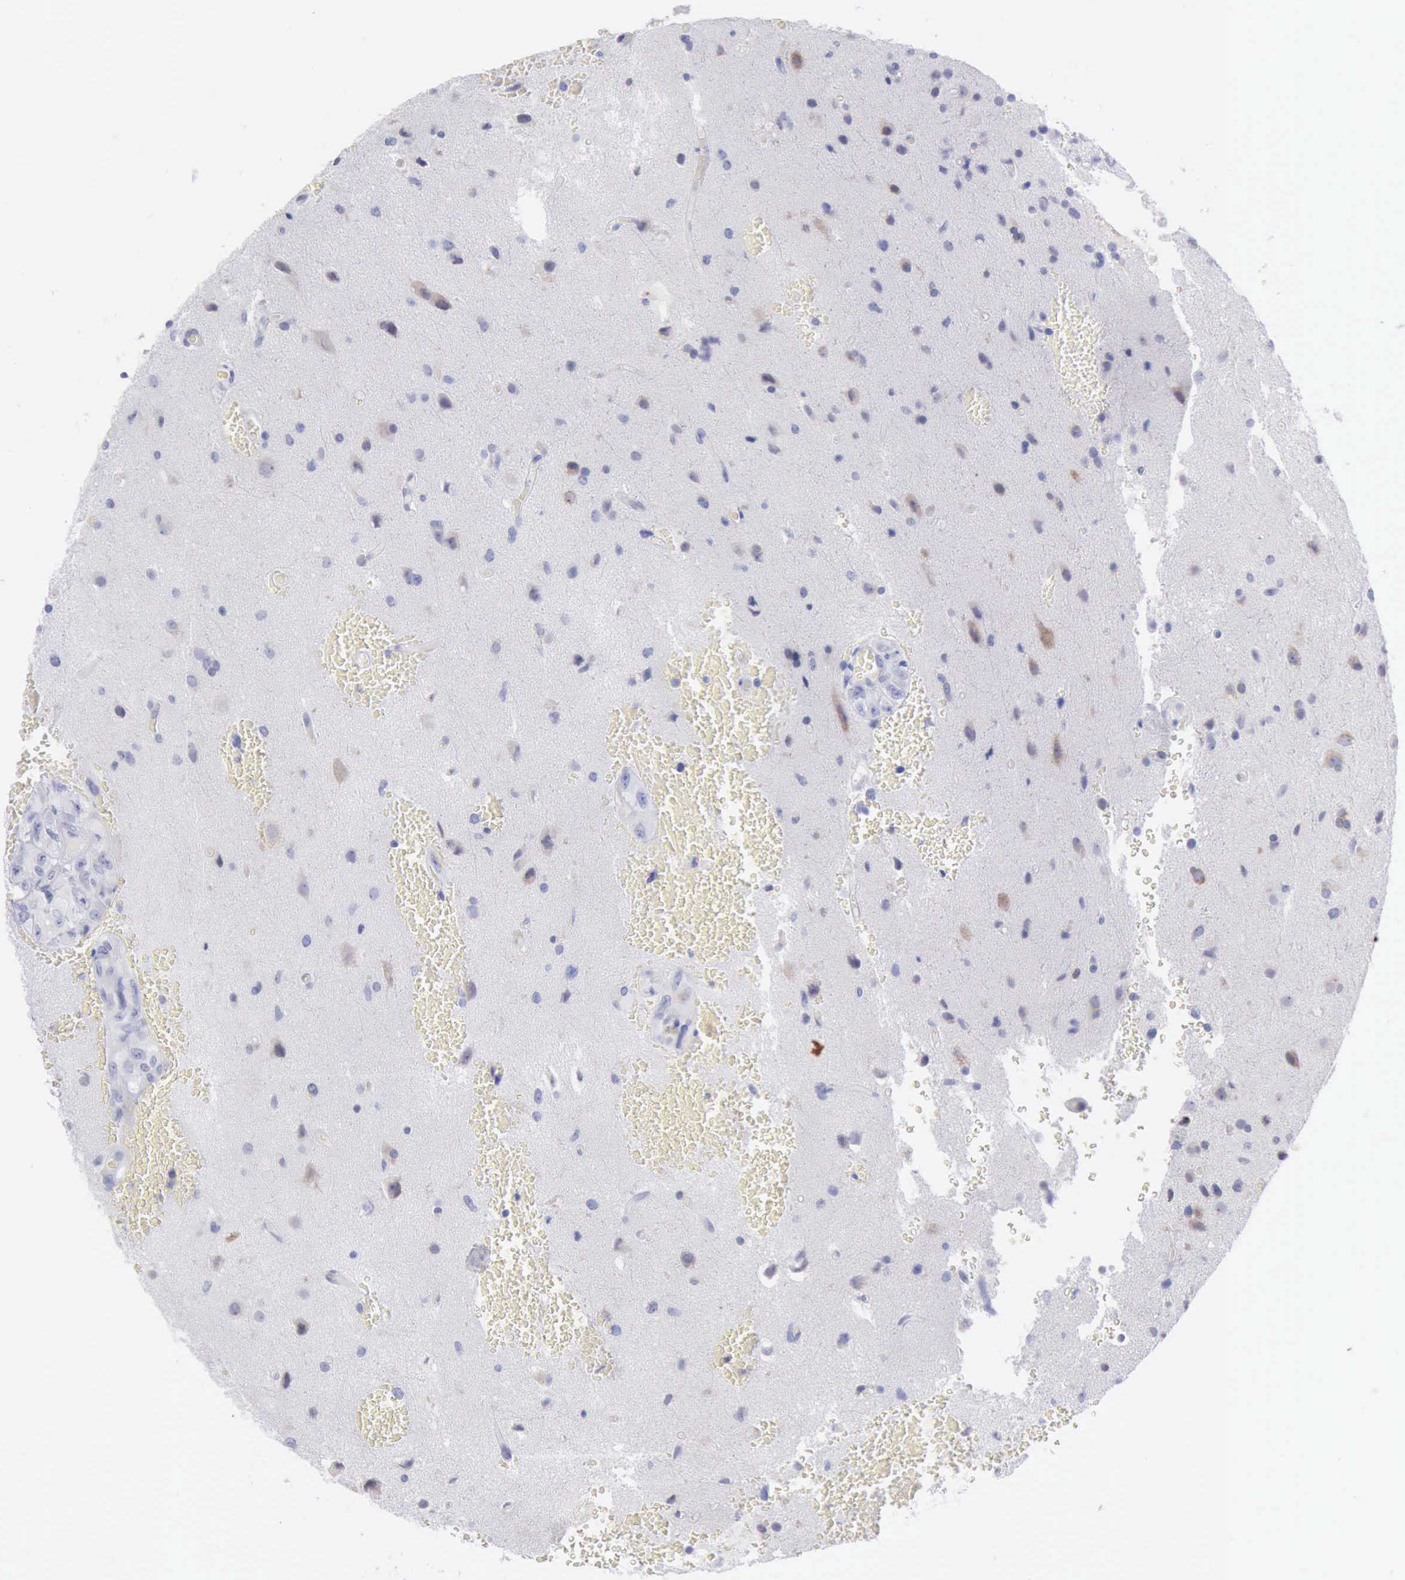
{"staining": {"intensity": "negative", "quantity": "none", "location": "none"}, "tissue": "glioma", "cell_type": "Tumor cells", "image_type": "cancer", "snomed": [{"axis": "morphology", "description": "Glioma, malignant, High grade"}, {"axis": "topography", "description": "Brain"}], "caption": "This is a photomicrograph of IHC staining of glioma, which shows no expression in tumor cells.", "gene": "ANGEL1", "patient": {"sex": "male", "age": 48}}